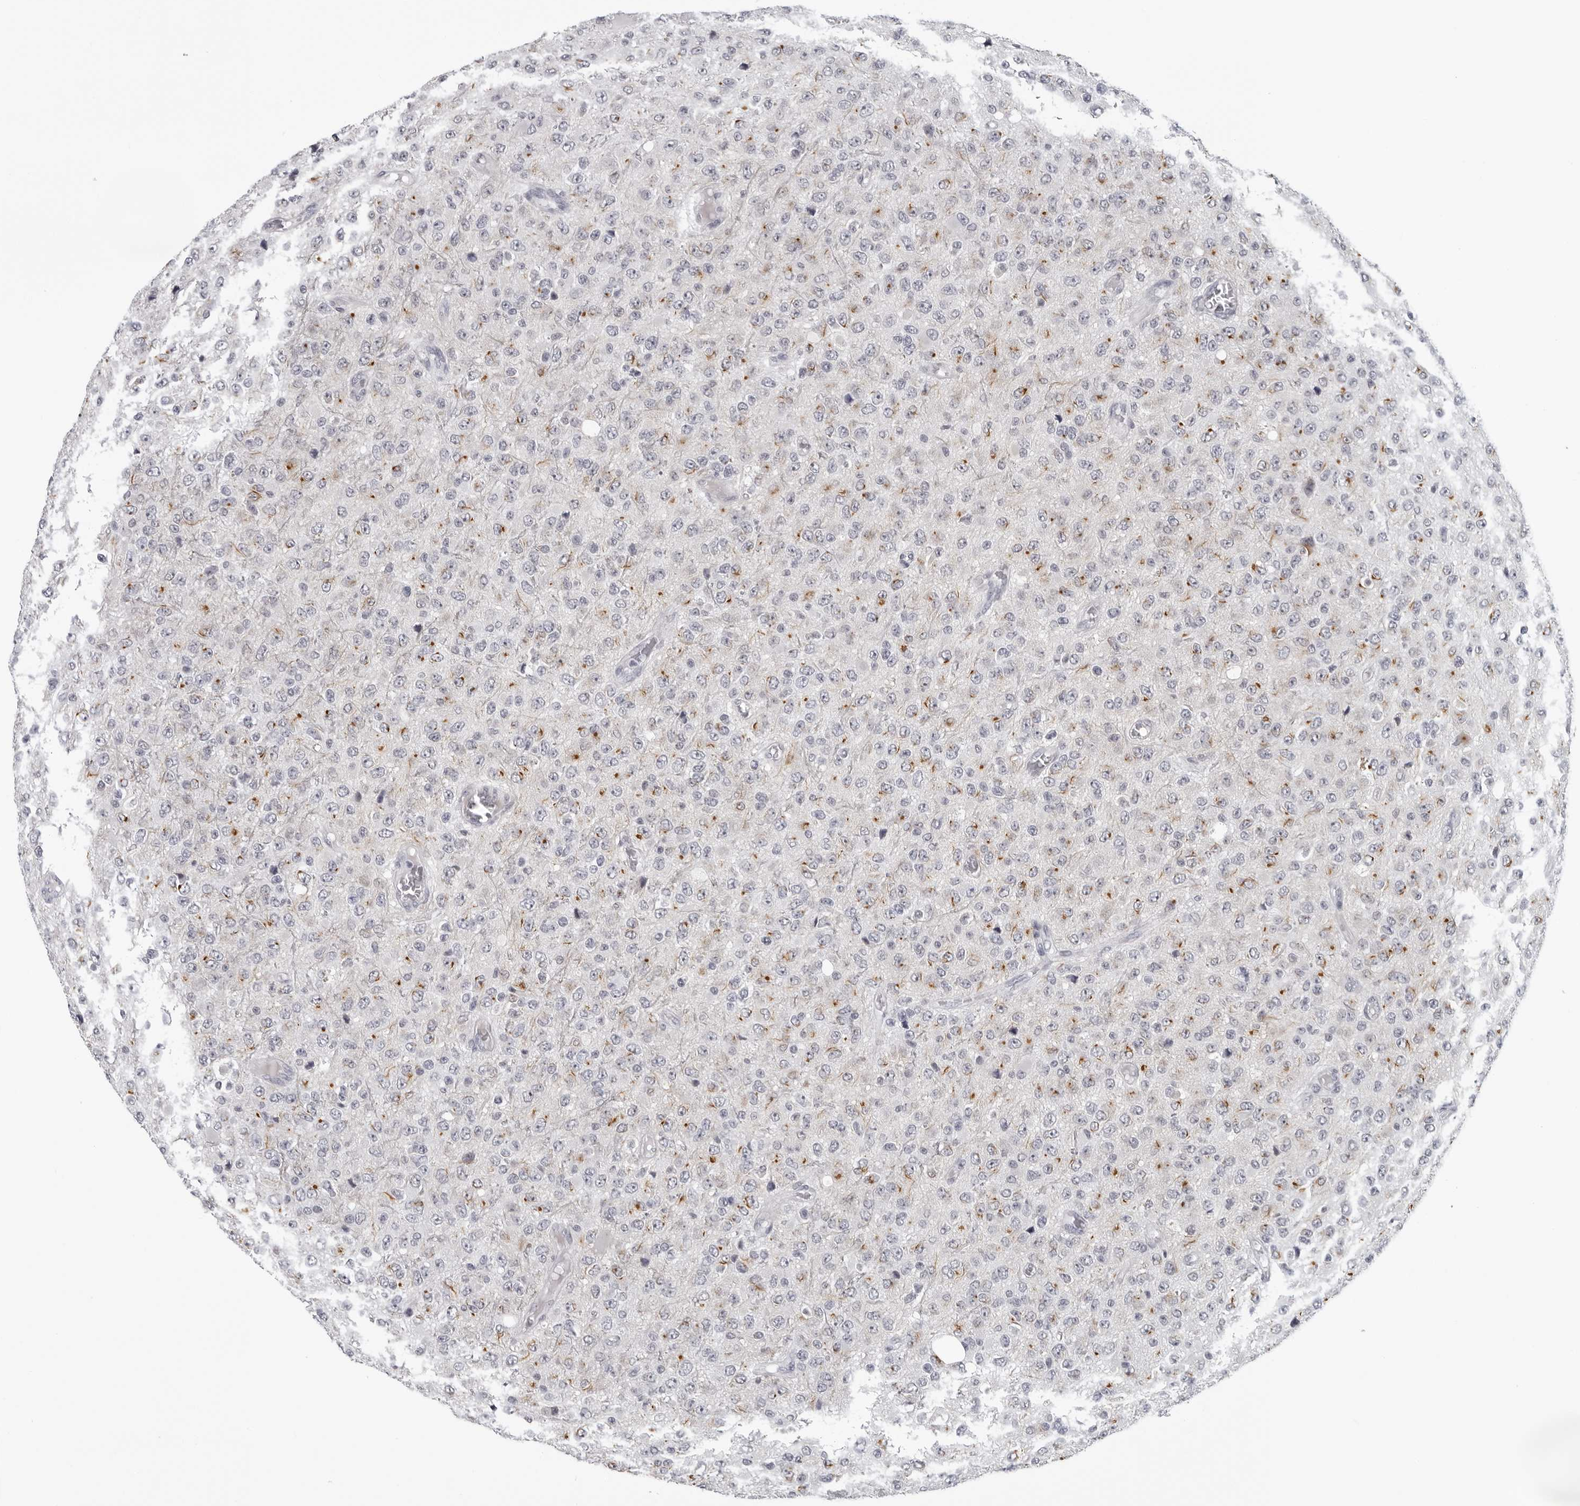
{"staining": {"intensity": "moderate", "quantity": "<25%", "location": "cytoplasmic/membranous"}, "tissue": "glioma", "cell_type": "Tumor cells", "image_type": "cancer", "snomed": [{"axis": "morphology", "description": "Glioma, malignant, High grade"}, {"axis": "topography", "description": "pancreas cauda"}], "caption": "High-grade glioma (malignant) stained with DAB (3,3'-diaminobenzidine) IHC shows low levels of moderate cytoplasmic/membranous positivity in approximately <25% of tumor cells. The staining was performed using DAB (3,3'-diaminobenzidine), with brown indicating positive protein expression. Nuclei are stained blue with hematoxylin.", "gene": "OPLAH", "patient": {"sex": "male", "age": 60}}